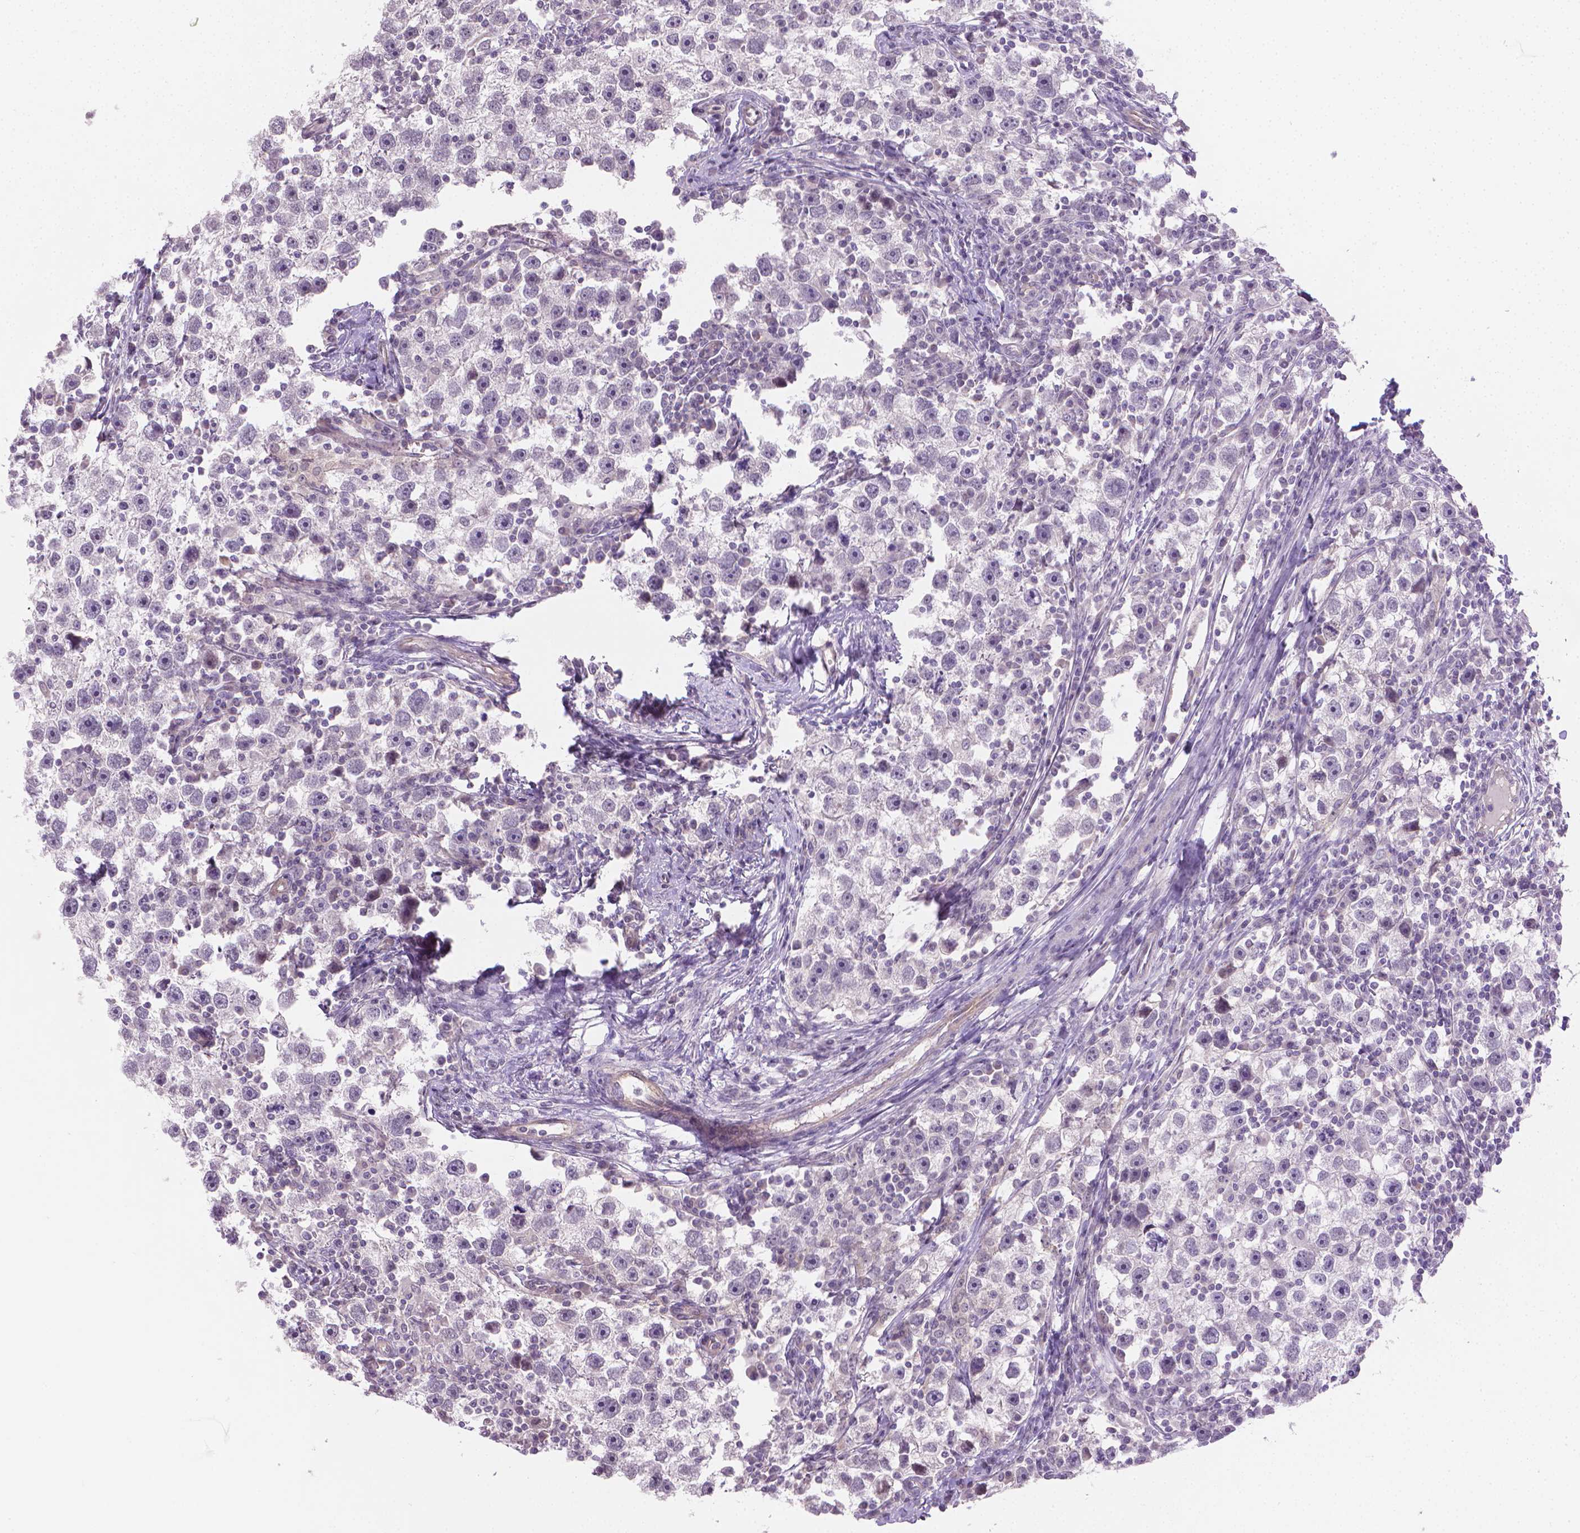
{"staining": {"intensity": "negative", "quantity": "none", "location": "none"}, "tissue": "testis cancer", "cell_type": "Tumor cells", "image_type": "cancer", "snomed": [{"axis": "morphology", "description": "Seminoma, NOS"}, {"axis": "topography", "description": "Testis"}], "caption": "Immunohistochemistry image of testis cancer stained for a protein (brown), which demonstrates no expression in tumor cells. Nuclei are stained in blue.", "gene": "CLXN", "patient": {"sex": "male", "age": 30}}